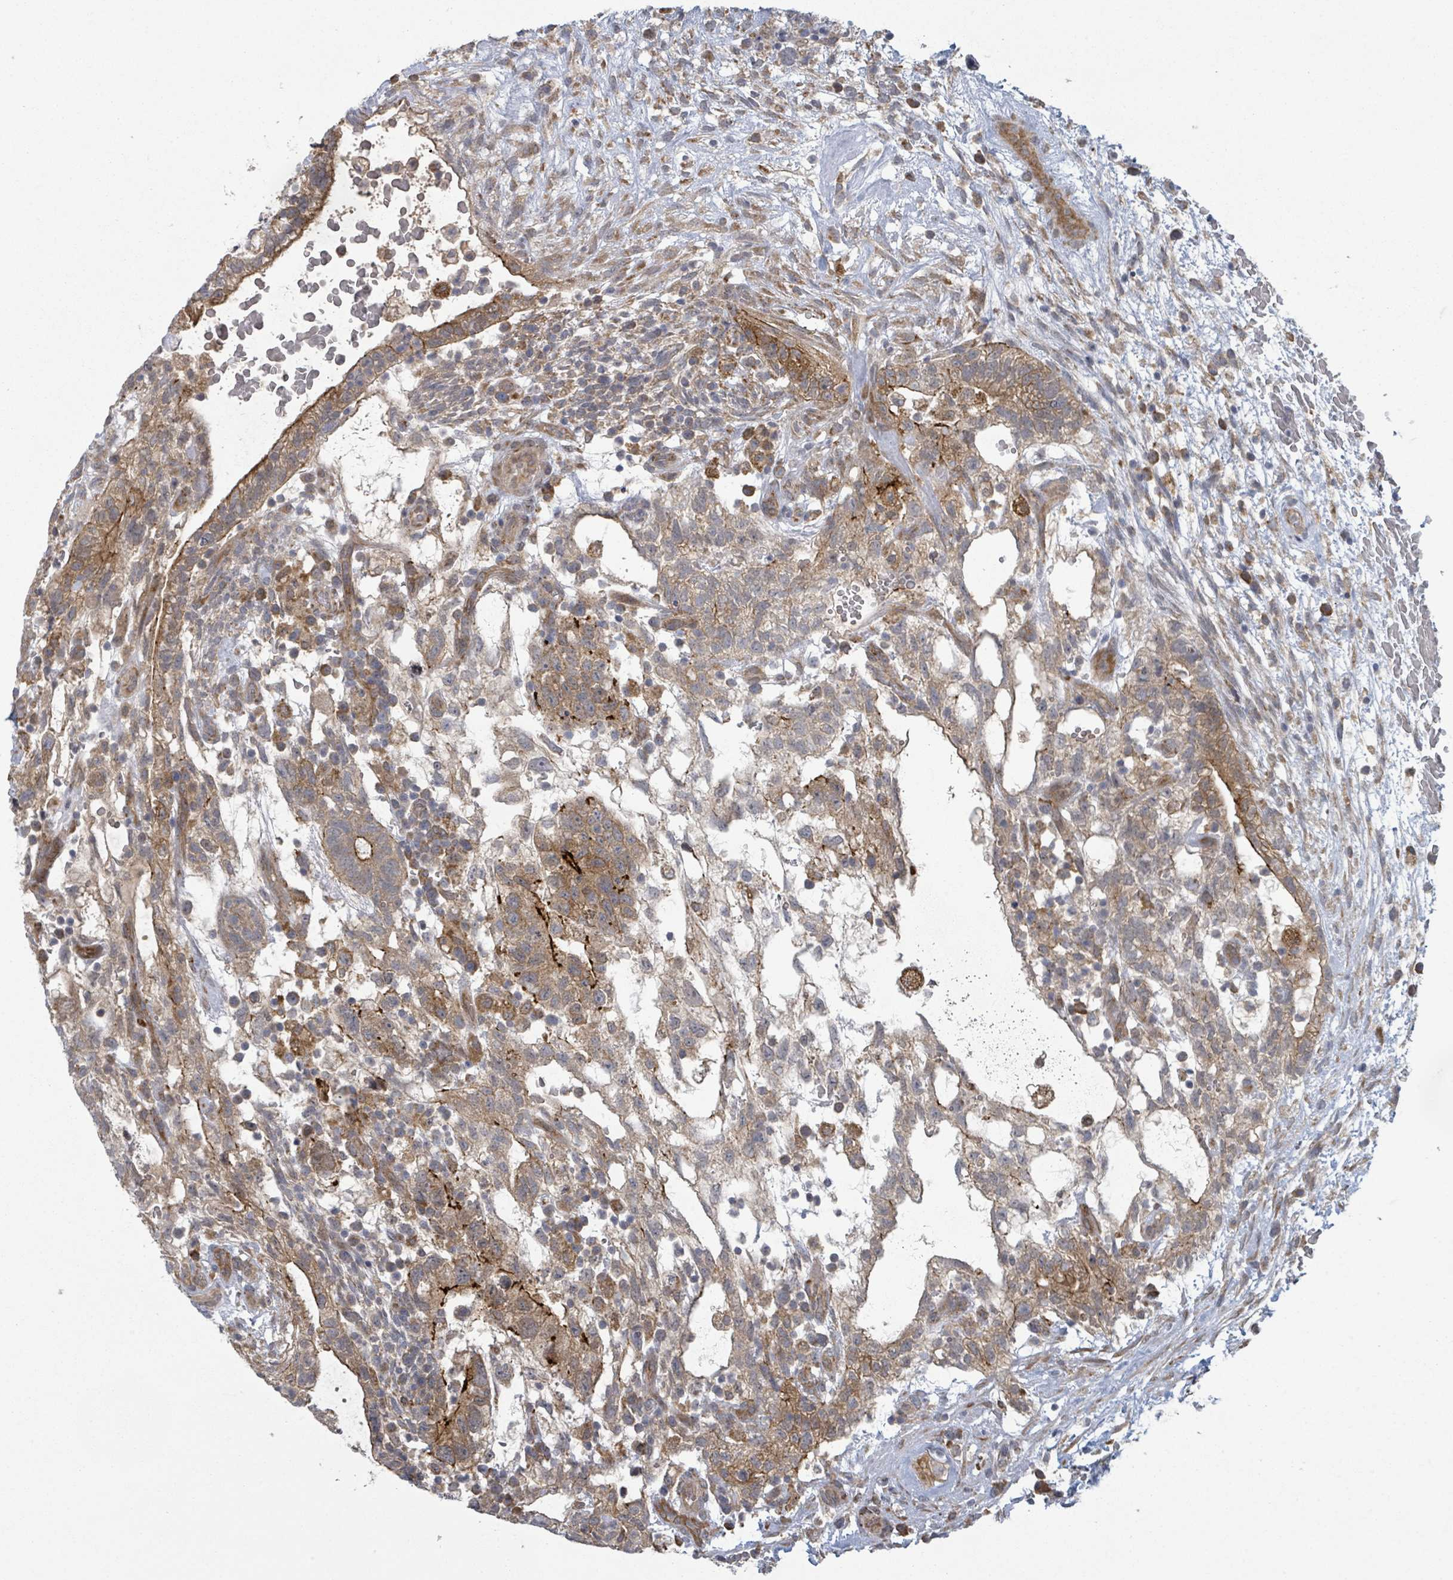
{"staining": {"intensity": "moderate", "quantity": ">75%", "location": "cytoplasmic/membranous"}, "tissue": "testis cancer", "cell_type": "Tumor cells", "image_type": "cancer", "snomed": [{"axis": "morphology", "description": "Normal tissue, NOS"}, {"axis": "morphology", "description": "Carcinoma, Embryonal, NOS"}, {"axis": "topography", "description": "Testis"}], "caption": "Moderate cytoplasmic/membranous staining is appreciated in approximately >75% of tumor cells in testis embryonal carcinoma. The staining was performed using DAB, with brown indicating positive protein expression. Nuclei are stained blue with hematoxylin.", "gene": "SHROOM2", "patient": {"sex": "male", "age": 32}}